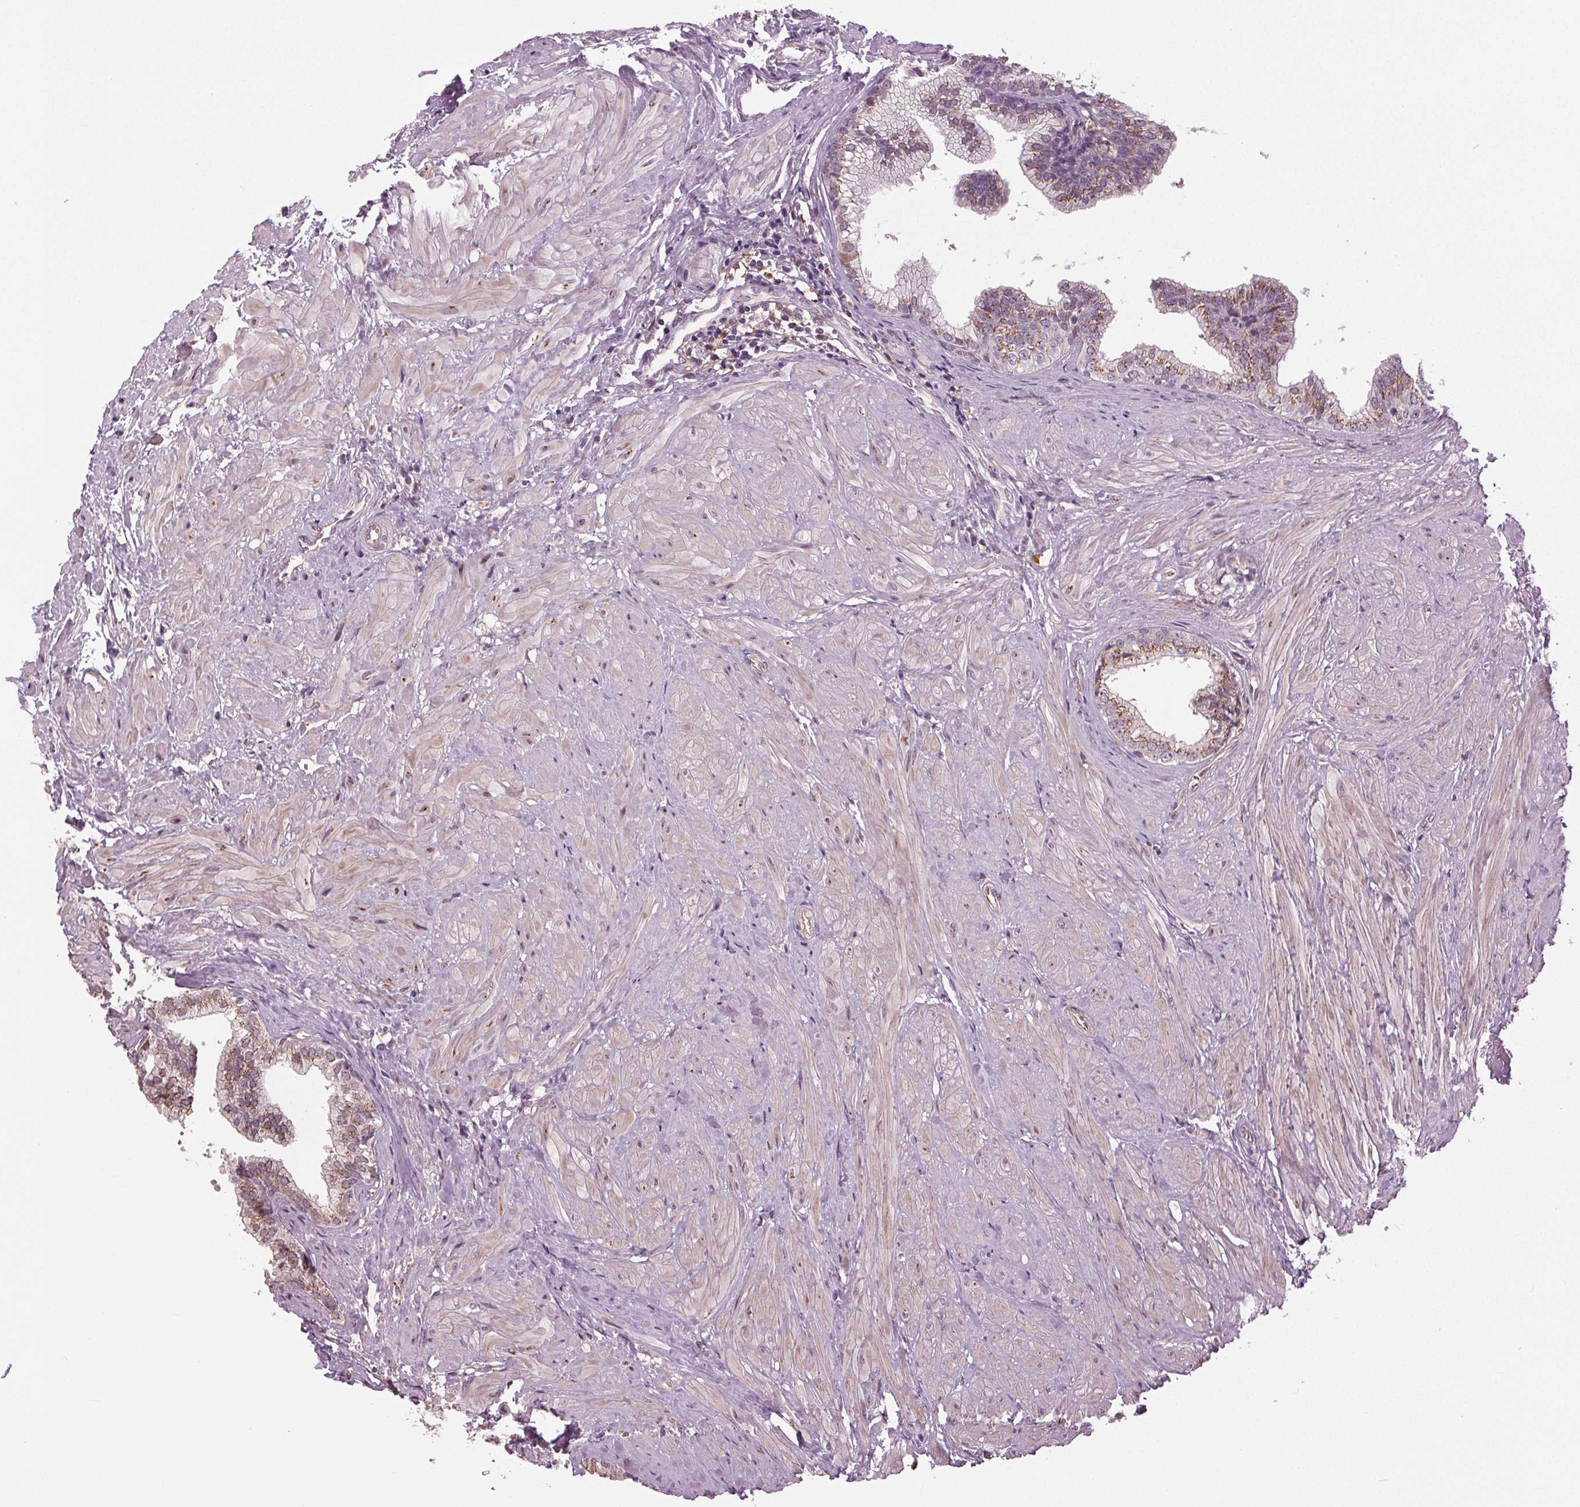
{"staining": {"intensity": "moderate", "quantity": "25%-75%", "location": "cytoplasmic/membranous"}, "tissue": "prostate", "cell_type": "Glandular cells", "image_type": "normal", "snomed": [{"axis": "morphology", "description": "Normal tissue, NOS"}, {"axis": "topography", "description": "Prostate"}, {"axis": "topography", "description": "Peripheral nerve tissue"}], "caption": "Immunohistochemistry (IHC) (DAB) staining of benign human prostate demonstrates moderate cytoplasmic/membranous protein expression in about 25%-75% of glandular cells. (DAB IHC, brown staining for protein, blue staining for nuclei).", "gene": "BSDC1", "patient": {"sex": "male", "age": 55}}